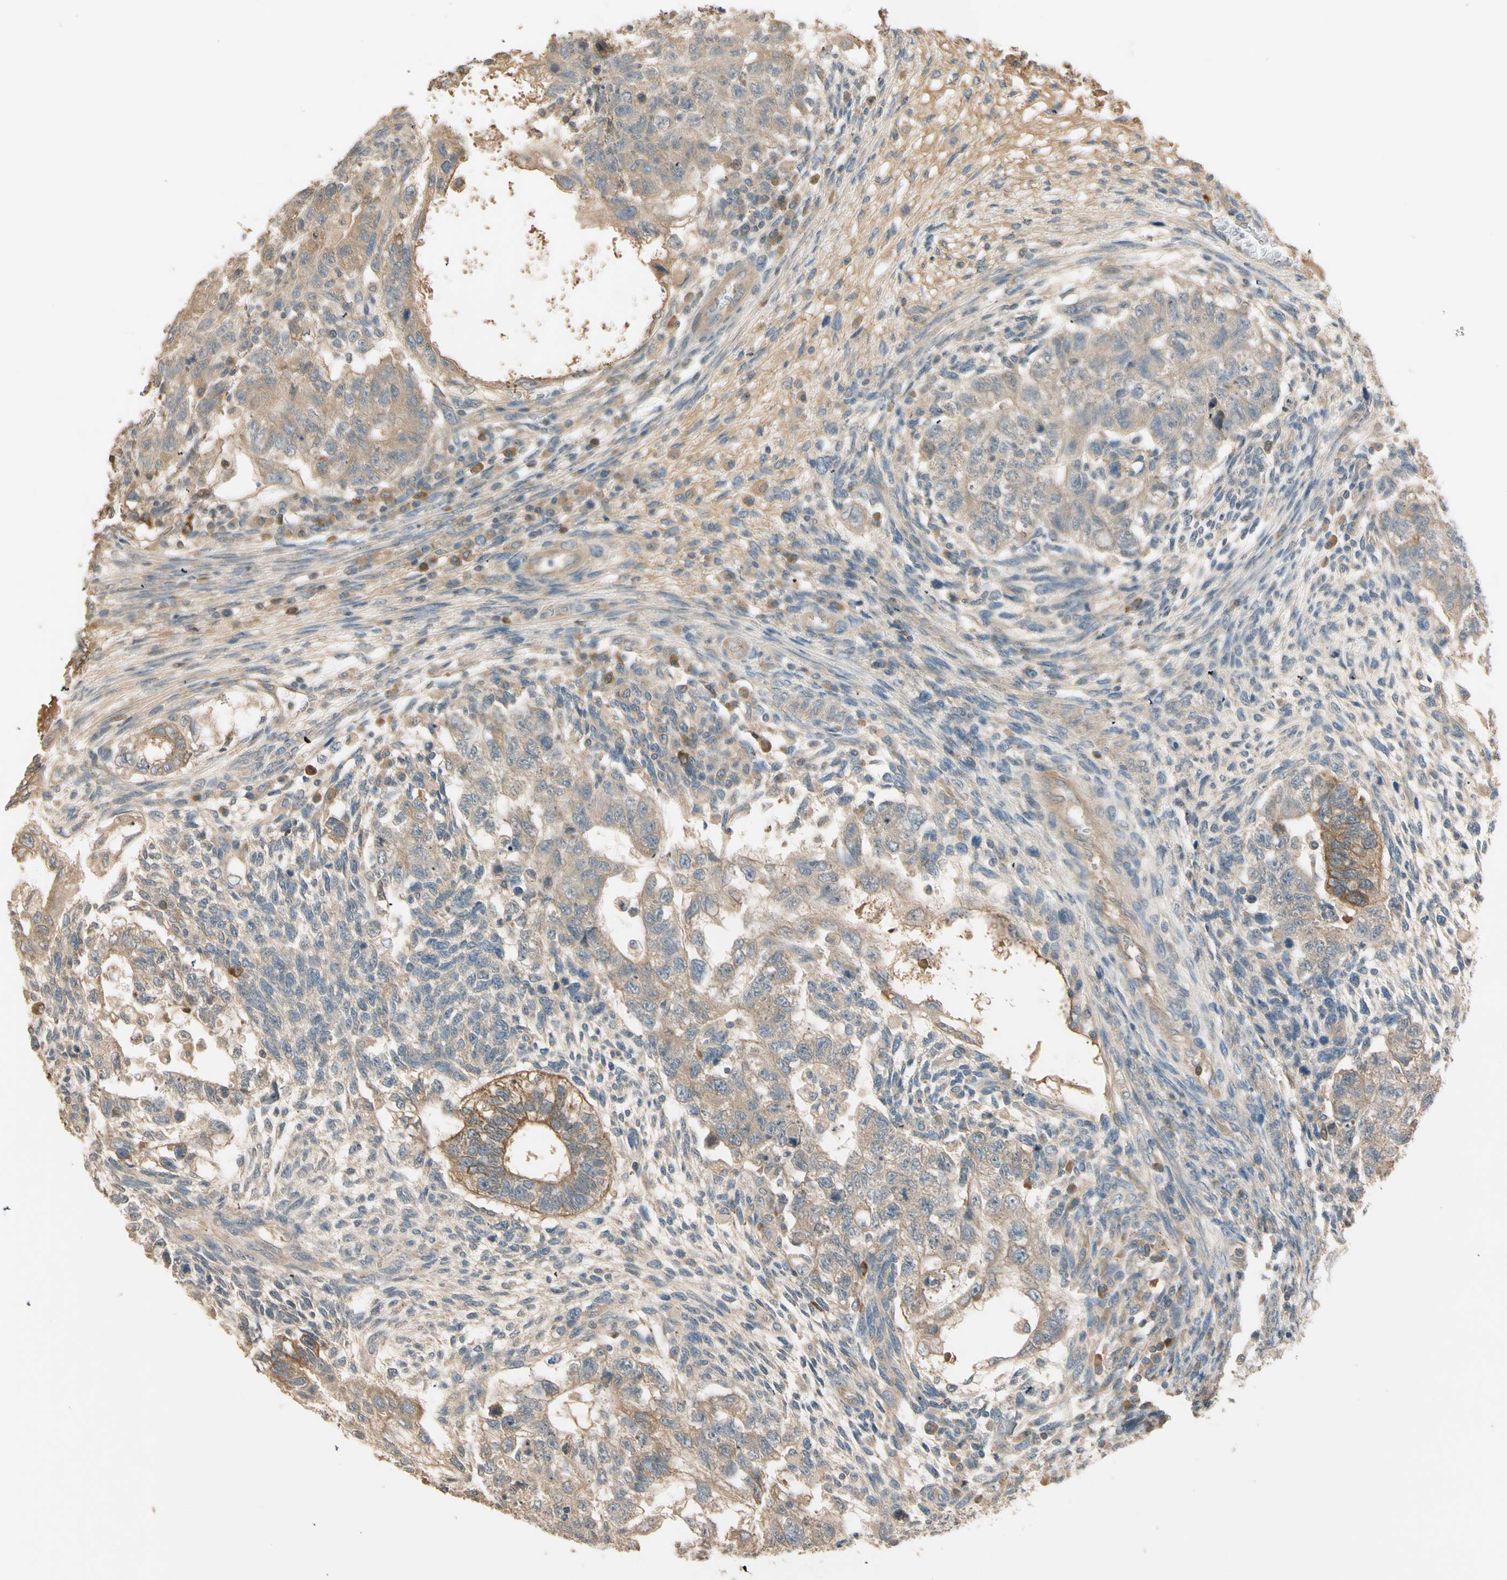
{"staining": {"intensity": "weak", "quantity": ">75%", "location": "cytoplasmic/membranous"}, "tissue": "testis cancer", "cell_type": "Tumor cells", "image_type": "cancer", "snomed": [{"axis": "morphology", "description": "Normal tissue, NOS"}, {"axis": "morphology", "description": "Carcinoma, Embryonal, NOS"}, {"axis": "topography", "description": "Testis"}], "caption": "Testis cancer (embryonal carcinoma) stained for a protein demonstrates weak cytoplasmic/membranous positivity in tumor cells.", "gene": "TNFRSF21", "patient": {"sex": "male", "age": 36}}